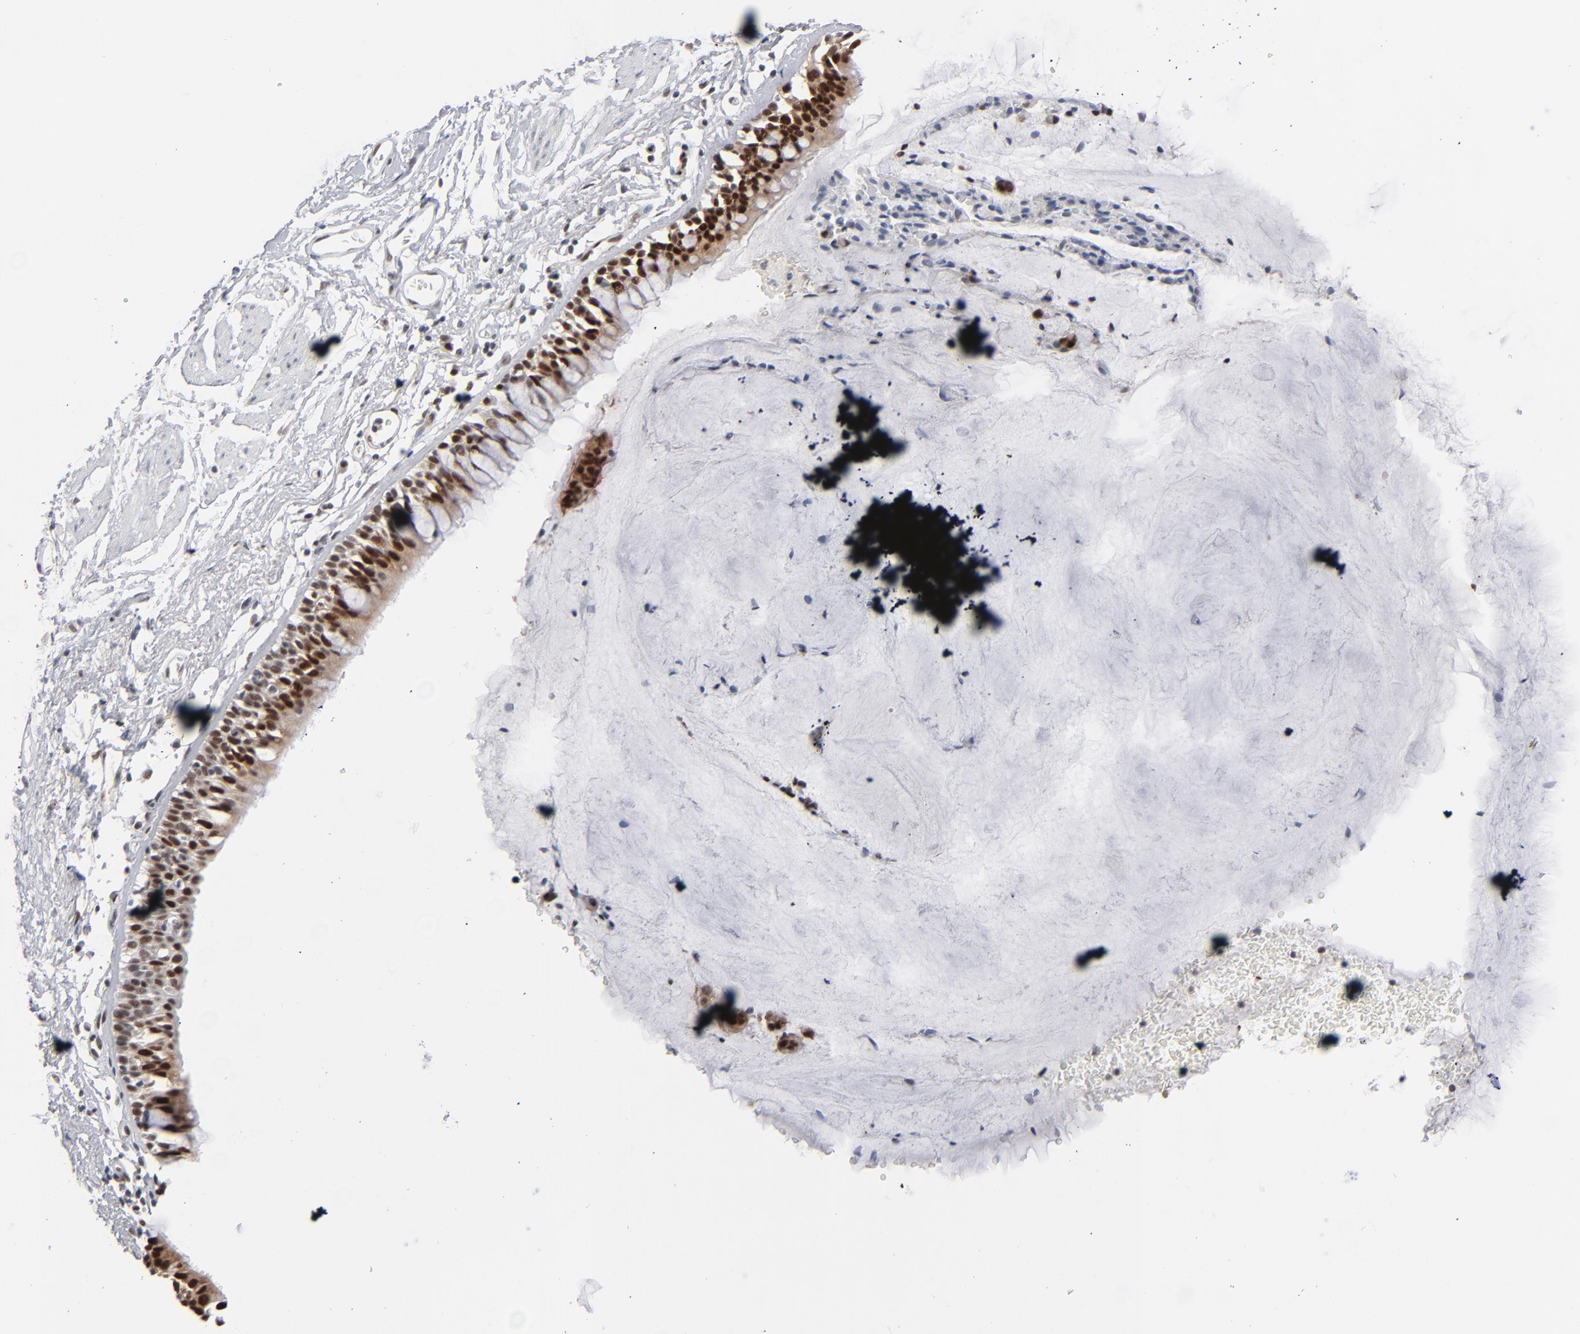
{"staining": {"intensity": "strong", "quantity": ">75%", "location": "nuclear"}, "tissue": "bronchus", "cell_type": "Respiratory epithelial cells", "image_type": "normal", "snomed": [{"axis": "morphology", "description": "Normal tissue, NOS"}, {"axis": "topography", "description": "Lymph node of abdomen"}, {"axis": "topography", "description": "Lymph node of pelvis"}], "caption": "High-power microscopy captured an IHC image of benign bronchus, revealing strong nuclear expression in about >75% of respiratory epithelial cells.", "gene": "IRF9", "patient": {"sex": "female", "age": 65}}